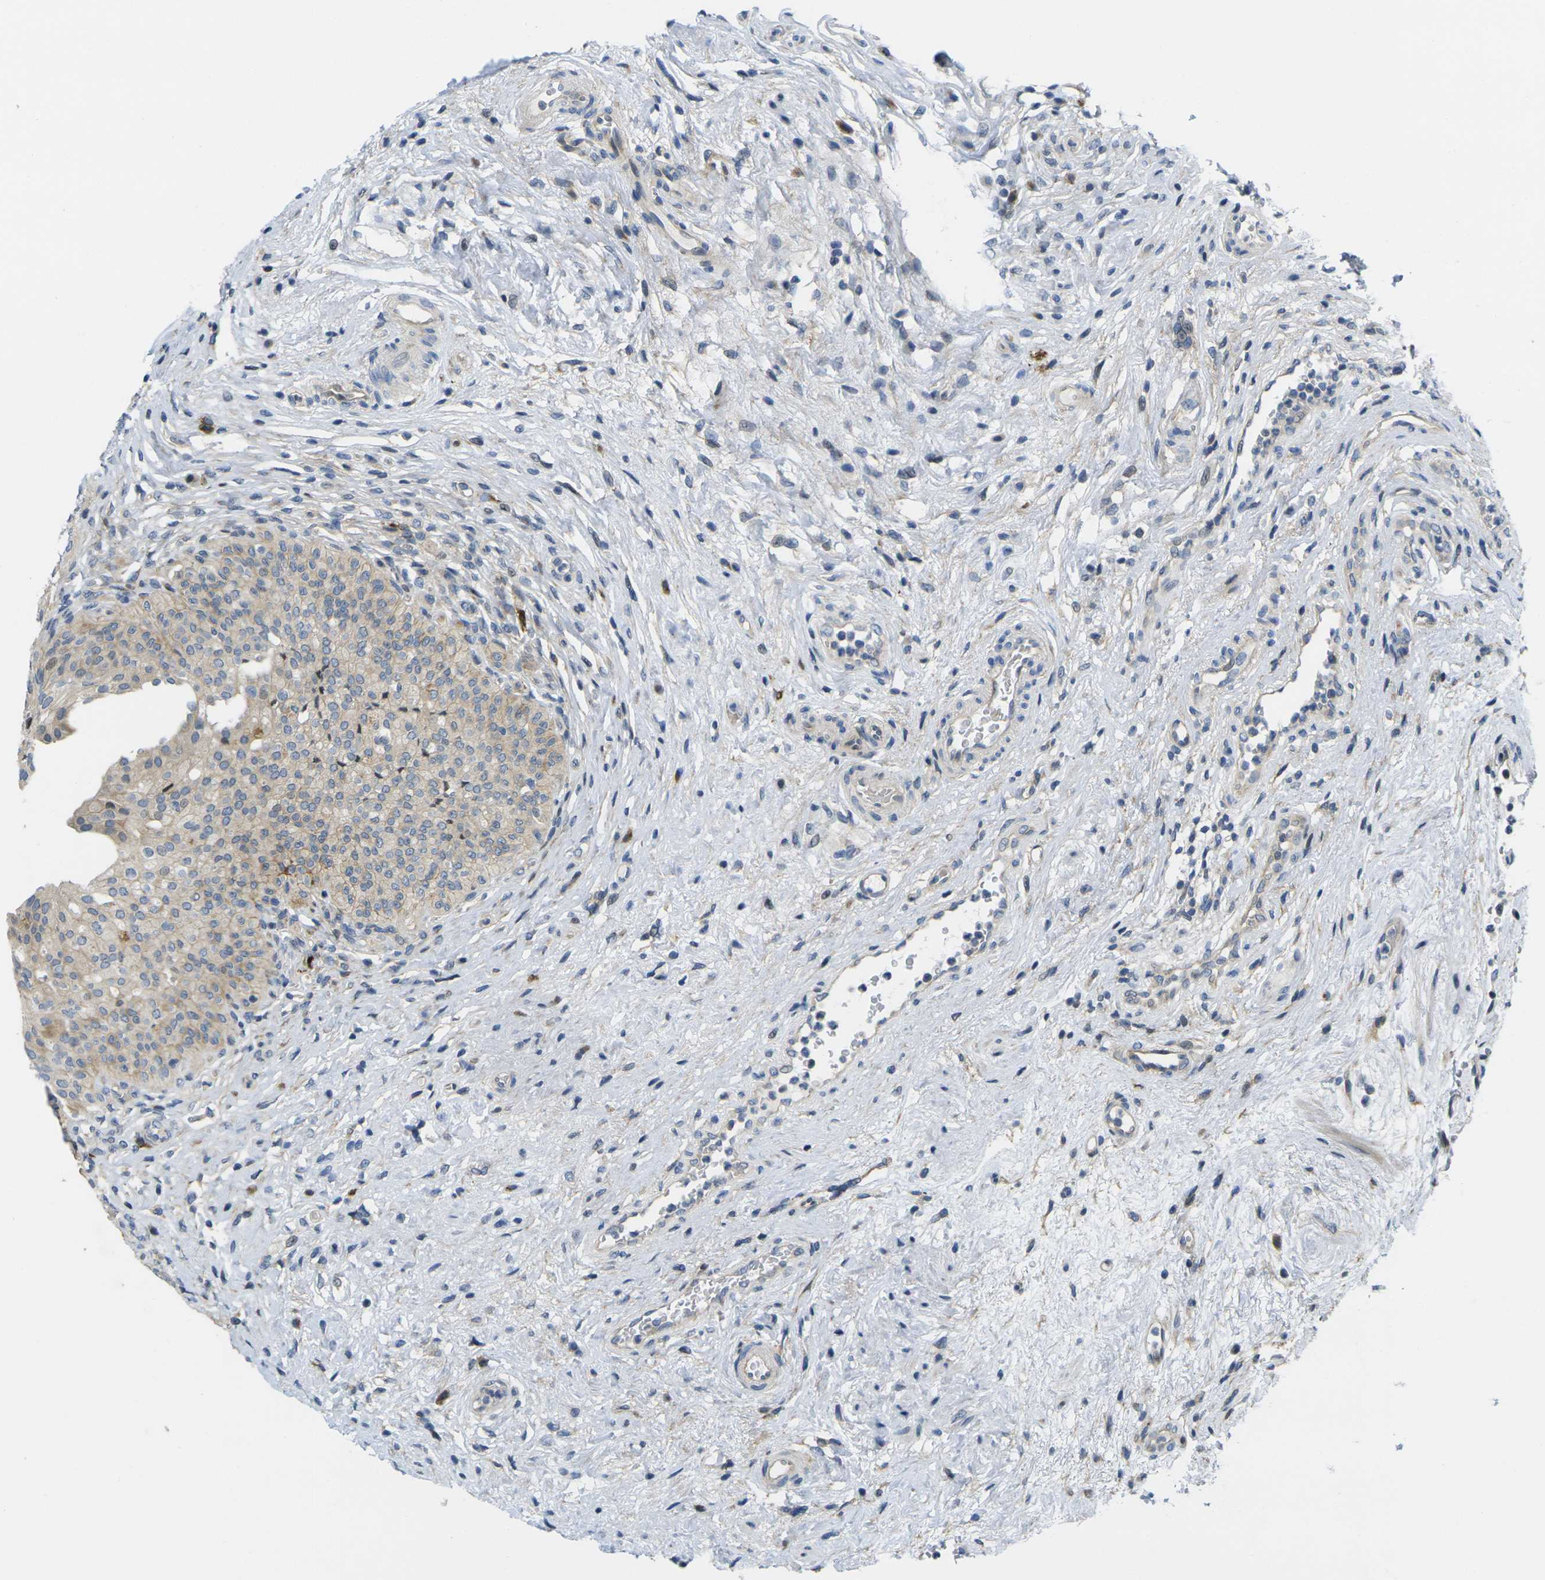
{"staining": {"intensity": "moderate", "quantity": ">75%", "location": "cytoplasmic/membranous"}, "tissue": "urinary bladder", "cell_type": "Urothelial cells", "image_type": "normal", "snomed": [{"axis": "morphology", "description": "Normal tissue, NOS"}, {"axis": "topography", "description": "Urinary bladder"}], "caption": "Human urinary bladder stained for a protein (brown) exhibits moderate cytoplasmic/membranous positive expression in about >75% of urothelial cells.", "gene": "ROBO2", "patient": {"sex": "male", "age": 46}}